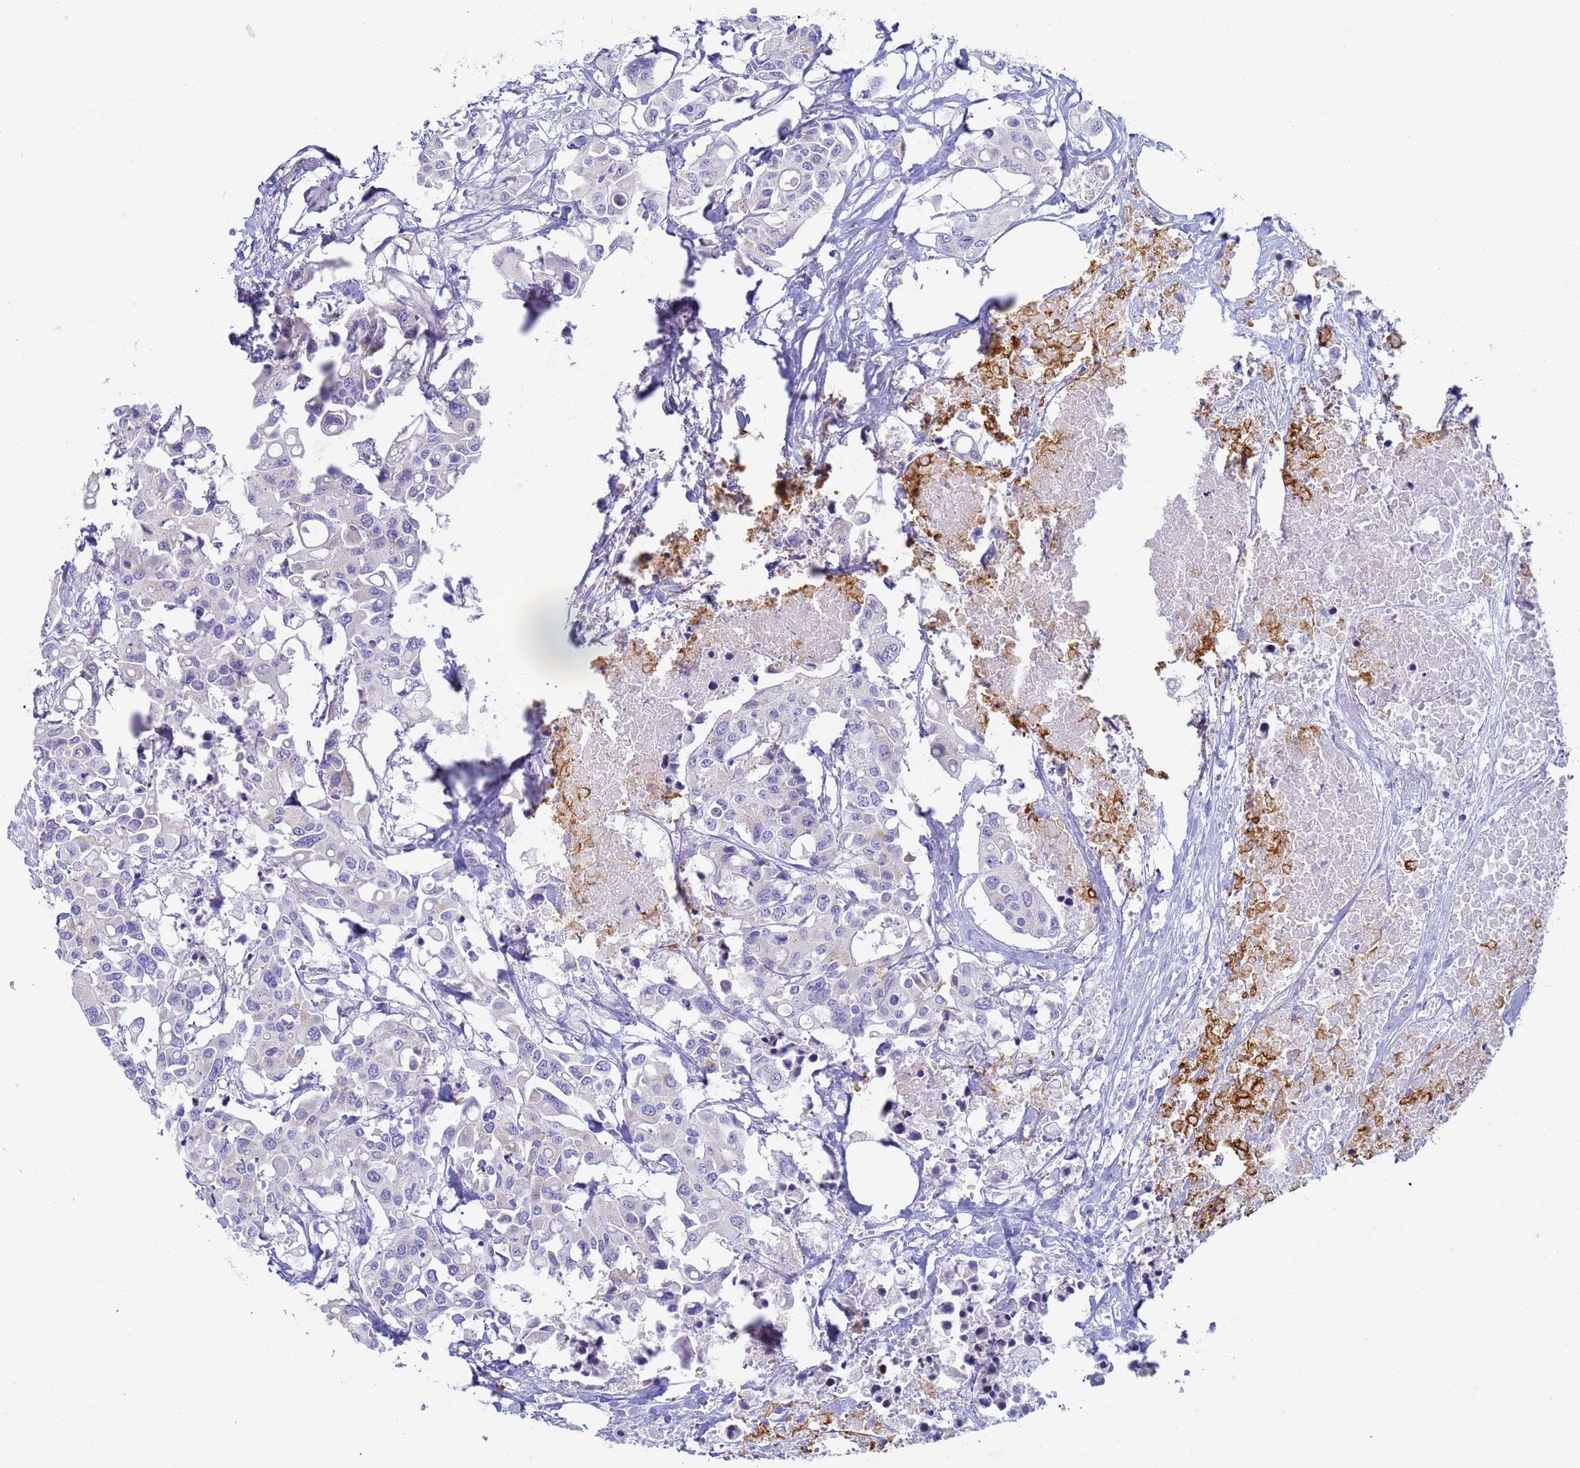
{"staining": {"intensity": "negative", "quantity": "none", "location": "none"}, "tissue": "colorectal cancer", "cell_type": "Tumor cells", "image_type": "cancer", "snomed": [{"axis": "morphology", "description": "Adenocarcinoma, NOS"}, {"axis": "topography", "description": "Colon"}], "caption": "This is a image of immunohistochemistry staining of colorectal cancer, which shows no staining in tumor cells.", "gene": "CR1", "patient": {"sex": "male", "age": 77}}